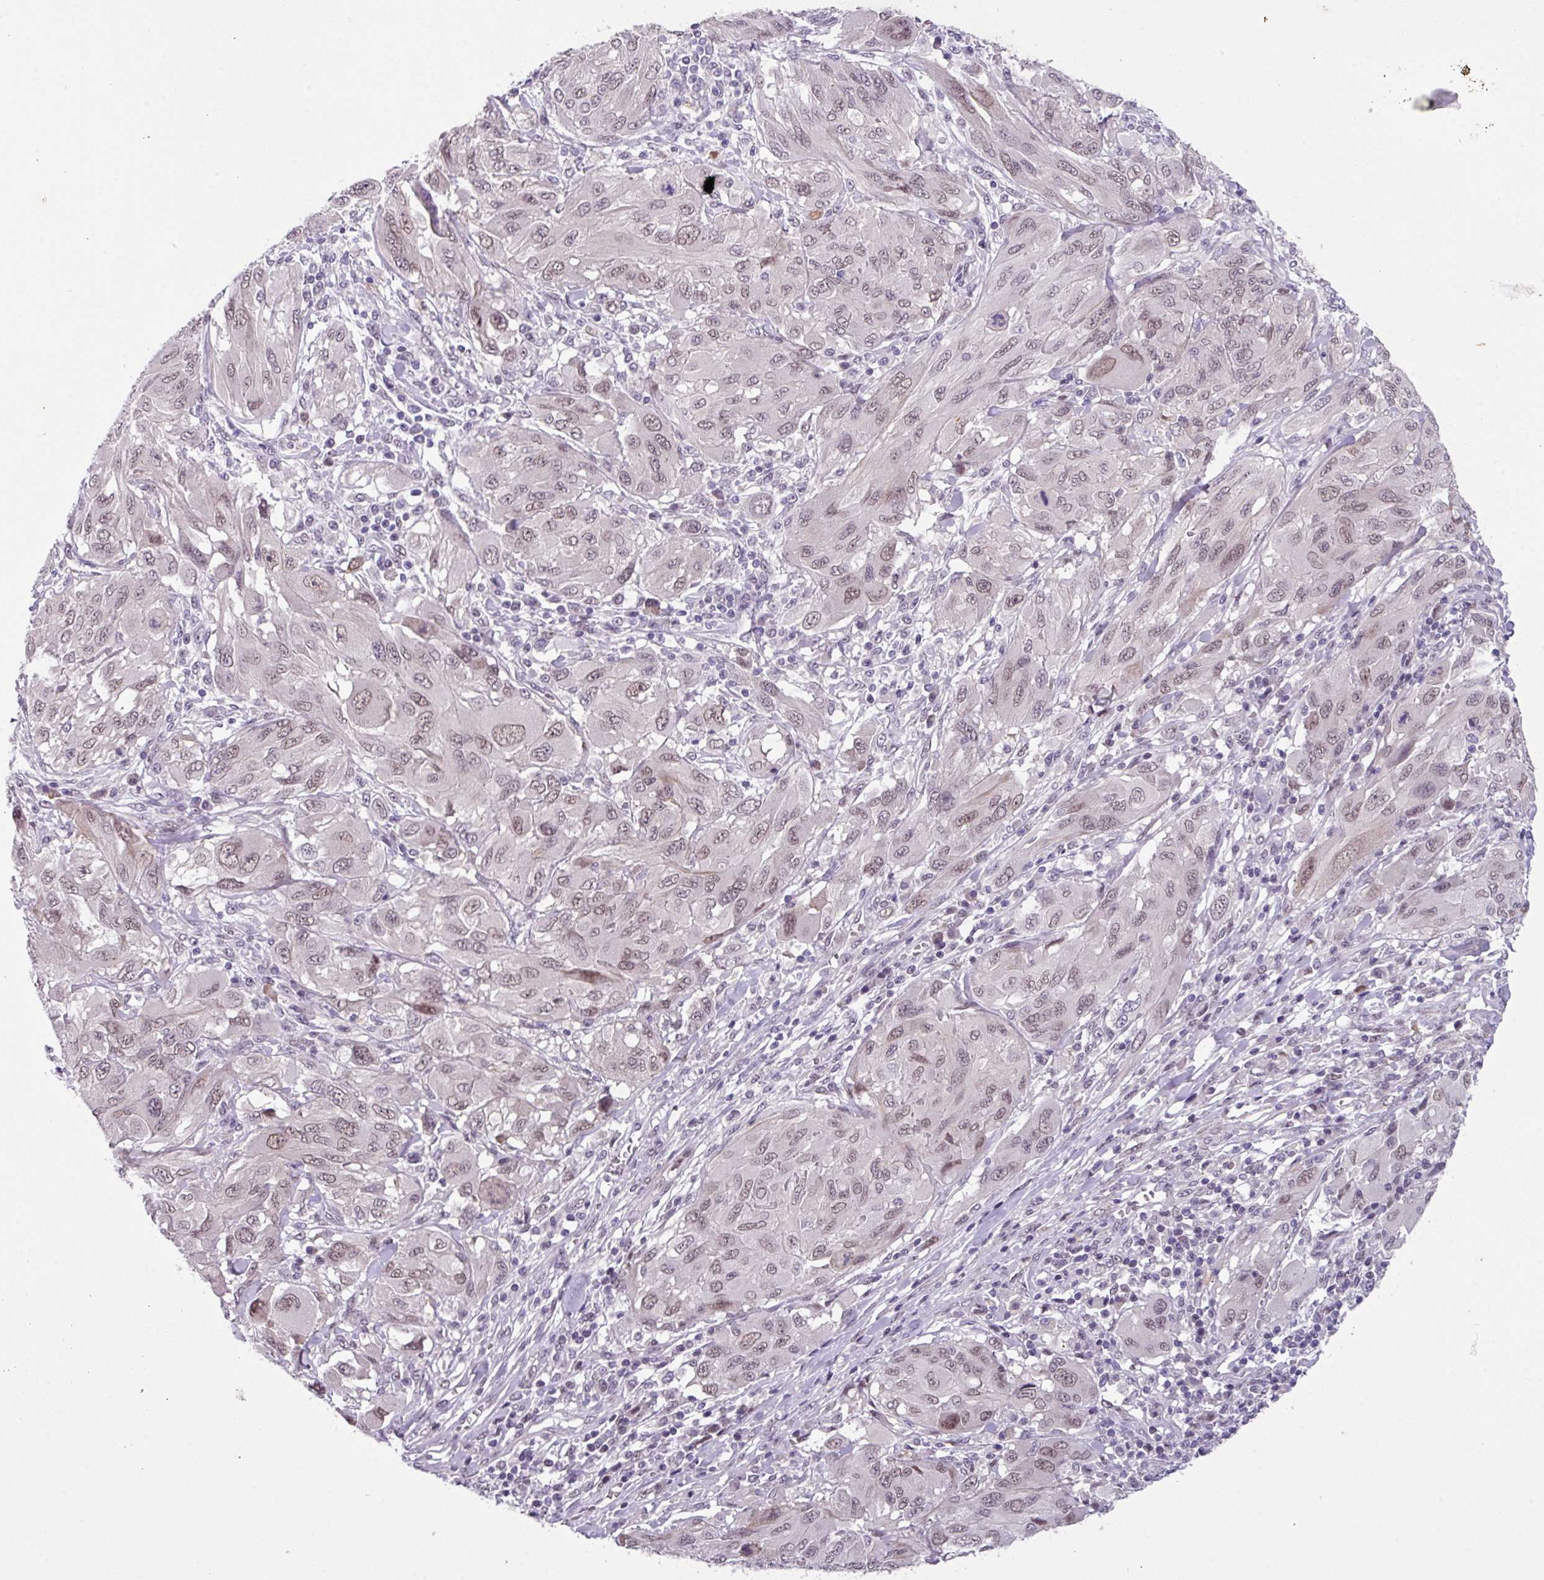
{"staining": {"intensity": "weak", "quantity": ">75%", "location": "nuclear"}, "tissue": "melanoma", "cell_type": "Tumor cells", "image_type": "cancer", "snomed": [{"axis": "morphology", "description": "Malignant melanoma, NOS"}, {"axis": "topography", "description": "Skin"}], "caption": "A brown stain shows weak nuclear positivity of a protein in melanoma tumor cells. Immunohistochemistry stains the protein in brown and the nuclei are stained blue.", "gene": "ZFP3", "patient": {"sex": "female", "age": 91}}